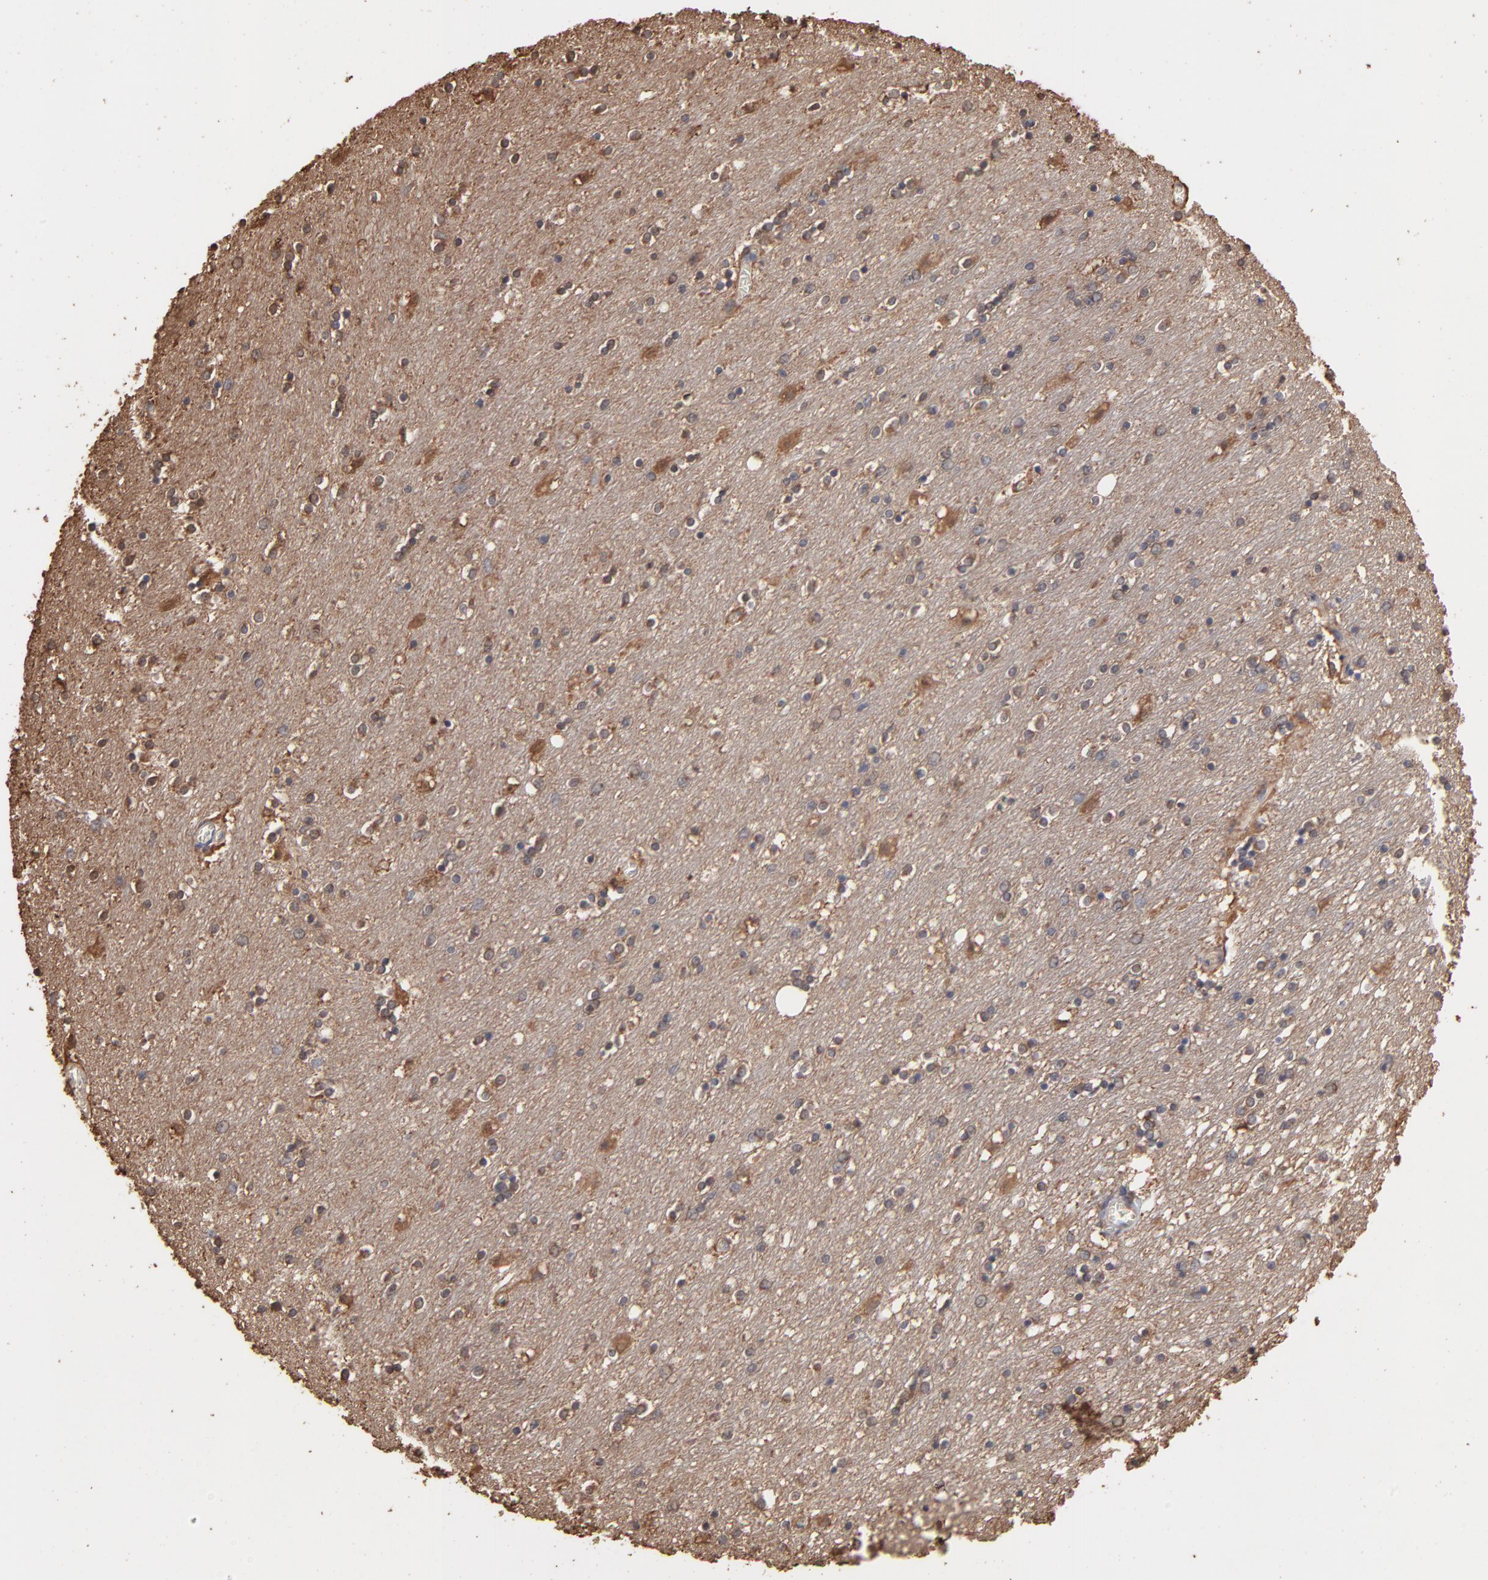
{"staining": {"intensity": "moderate", "quantity": "<25%", "location": "cytoplasmic/membranous,nuclear"}, "tissue": "caudate", "cell_type": "Glial cells", "image_type": "normal", "snomed": [{"axis": "morphology", "description": "Normal tissue, NOS"}, {"axis": "topography", "description": "Lateral ventricle wall"}], "caption": "Normal caudate exhibits moderate cytoplasmic/membranous,nuclear positivity in approximately <25% of glial cells.", "gene": "TANGO2", "patient": {"sex": "female", "age": 54}}